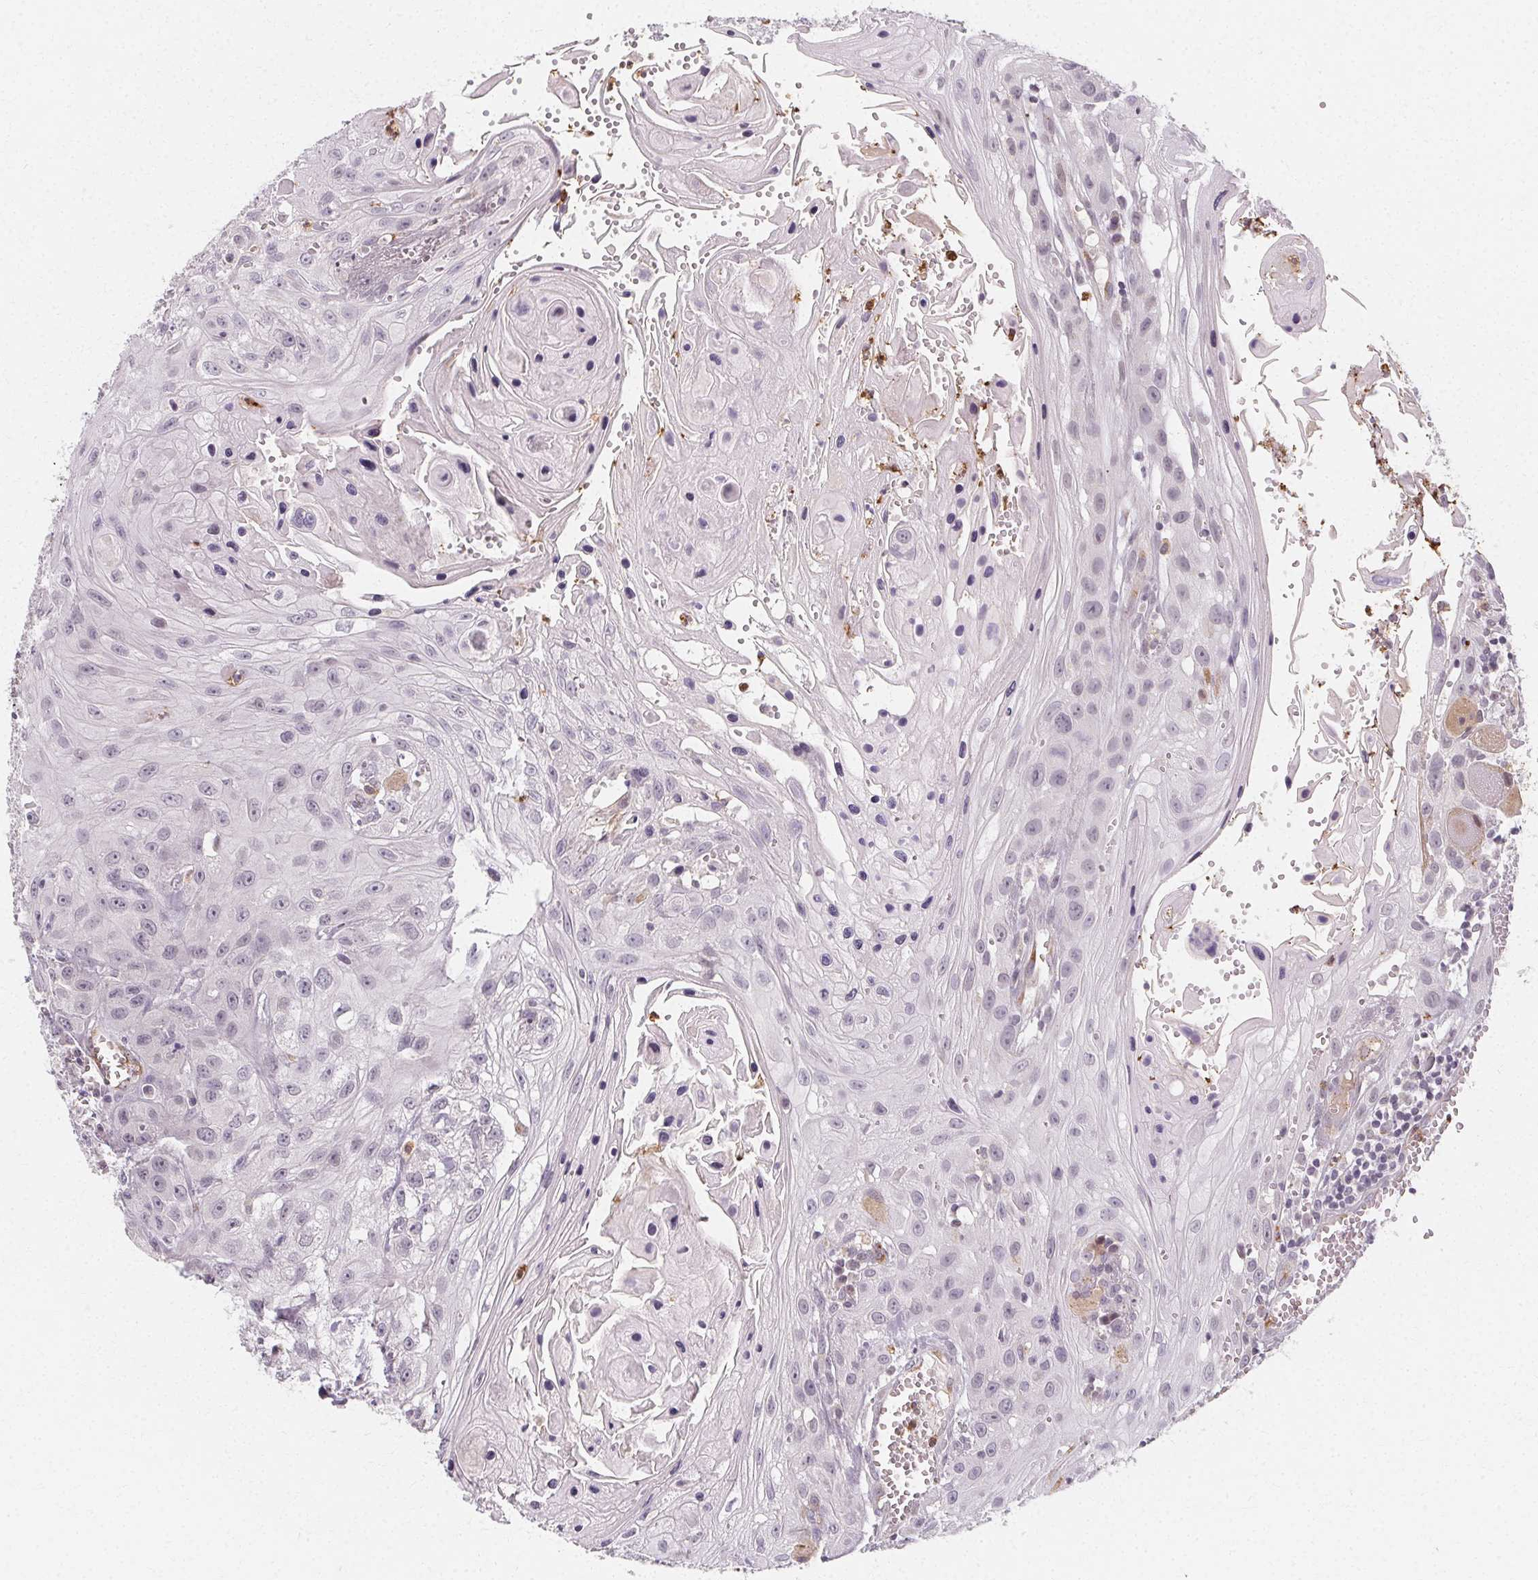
{"staining": {"intensity": "negative", "quantity": "none", "location": "none"}, "tissue": "head and neck cancer", "cell_type": "Tumor cells", "image_type": "cancer", "snomed": [{"axis": "morphology", "description": "Squamous cell carcinoma, NOS"}, {"axis": "topography", "description": "Oral tissue"}, {"axis": "topography", "description": "Head-Neck"}], "caption": "Tumor cells show no significant expression in head and neck squamous cell carcinoma.", "gene": "CLCNKB", "patient": {"sex": "male", "age": 58}}